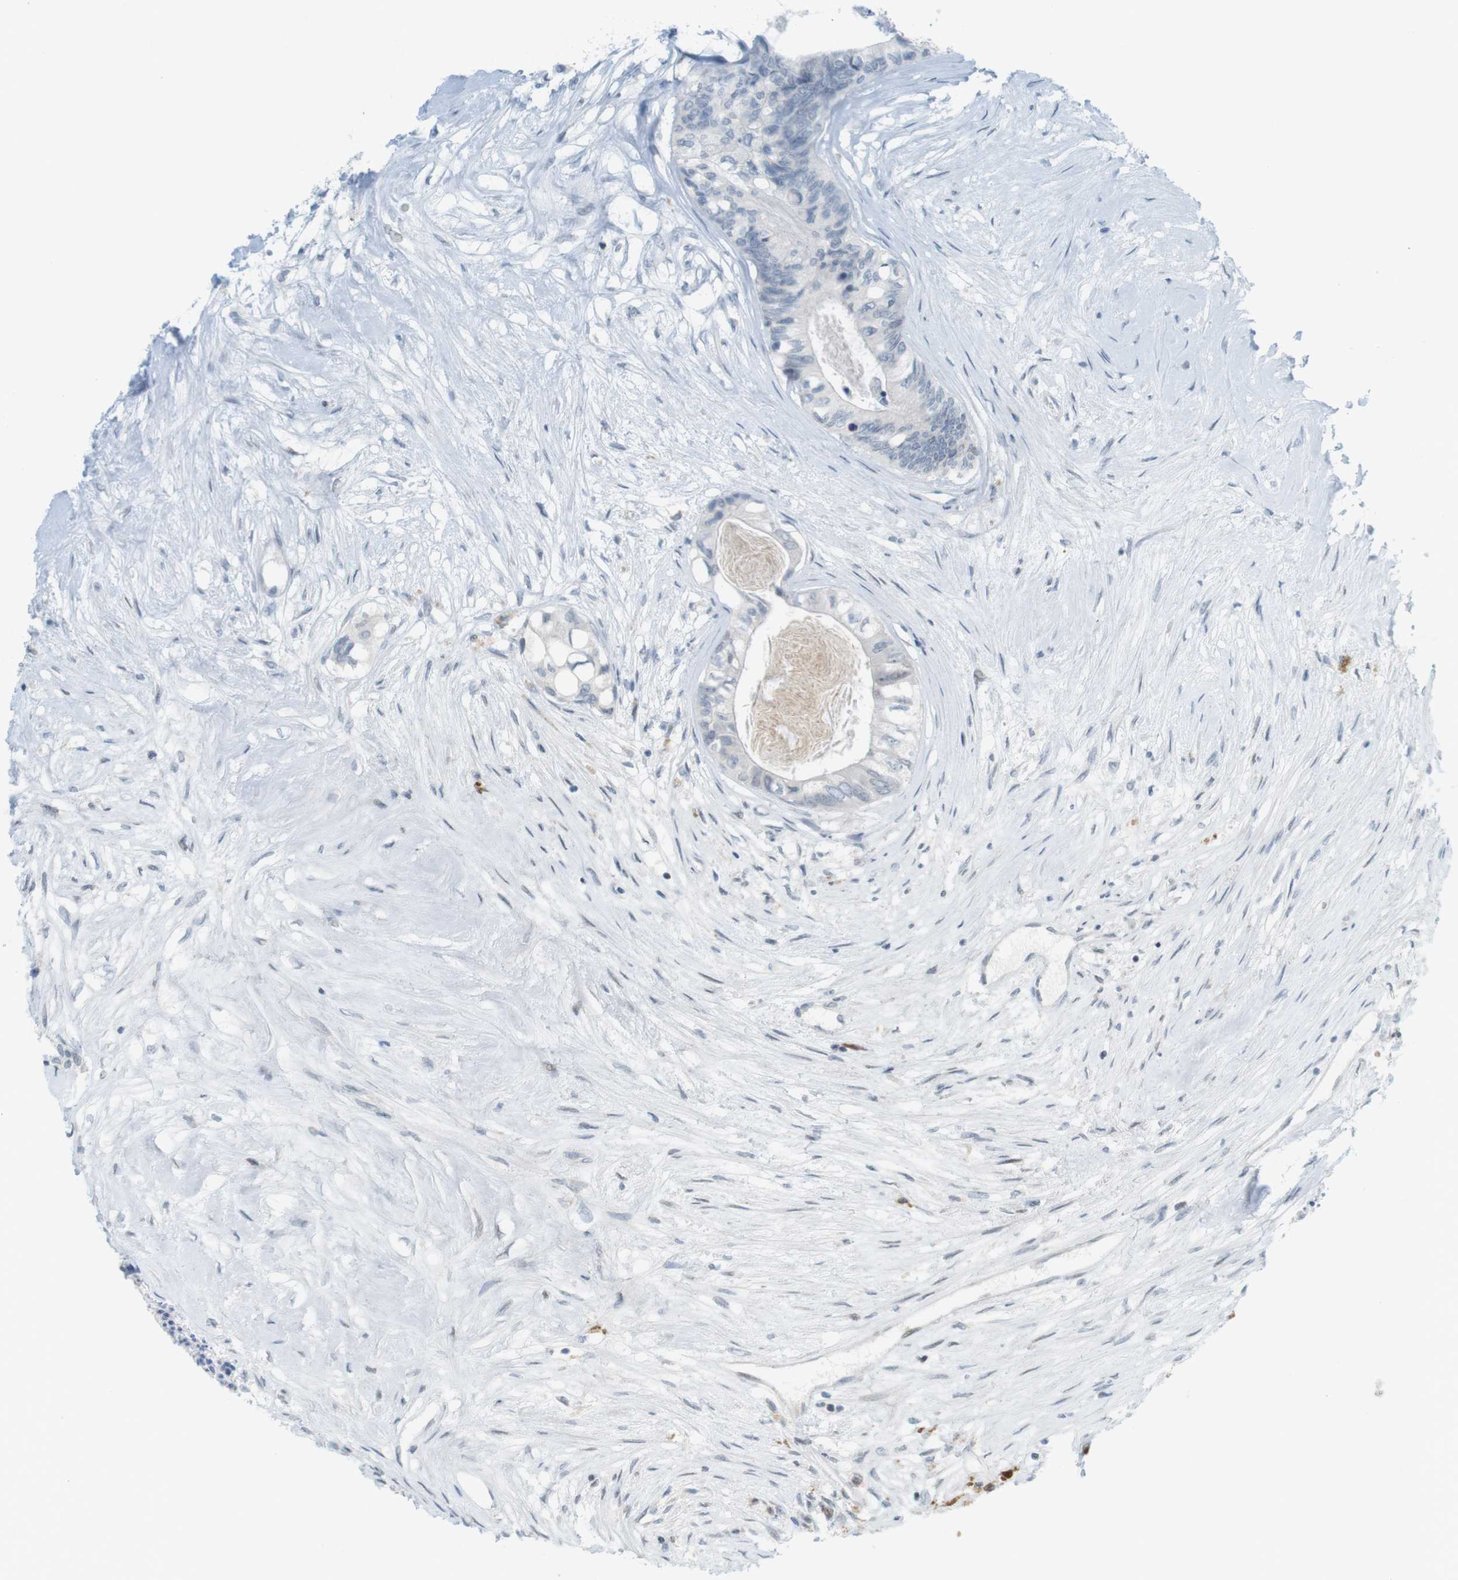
{"staining": {"intensity": "negative", "quantity": "none", "location": "none"}, "tissue": "colorectal cancer", "cell_type": "Tumor cells", "image_type": "cancer", "snomed": [{"axis": "morphology", "description": "Adenocarcinoma, NOS"}, {"axis": "topography", "description": "Rectum"}], "caption": "Micrograph shows no significant protein positivity in tumor cells of colorectal cancer.", "gene": "DMC1", "patient": {"sex": "male", "age": 63}}